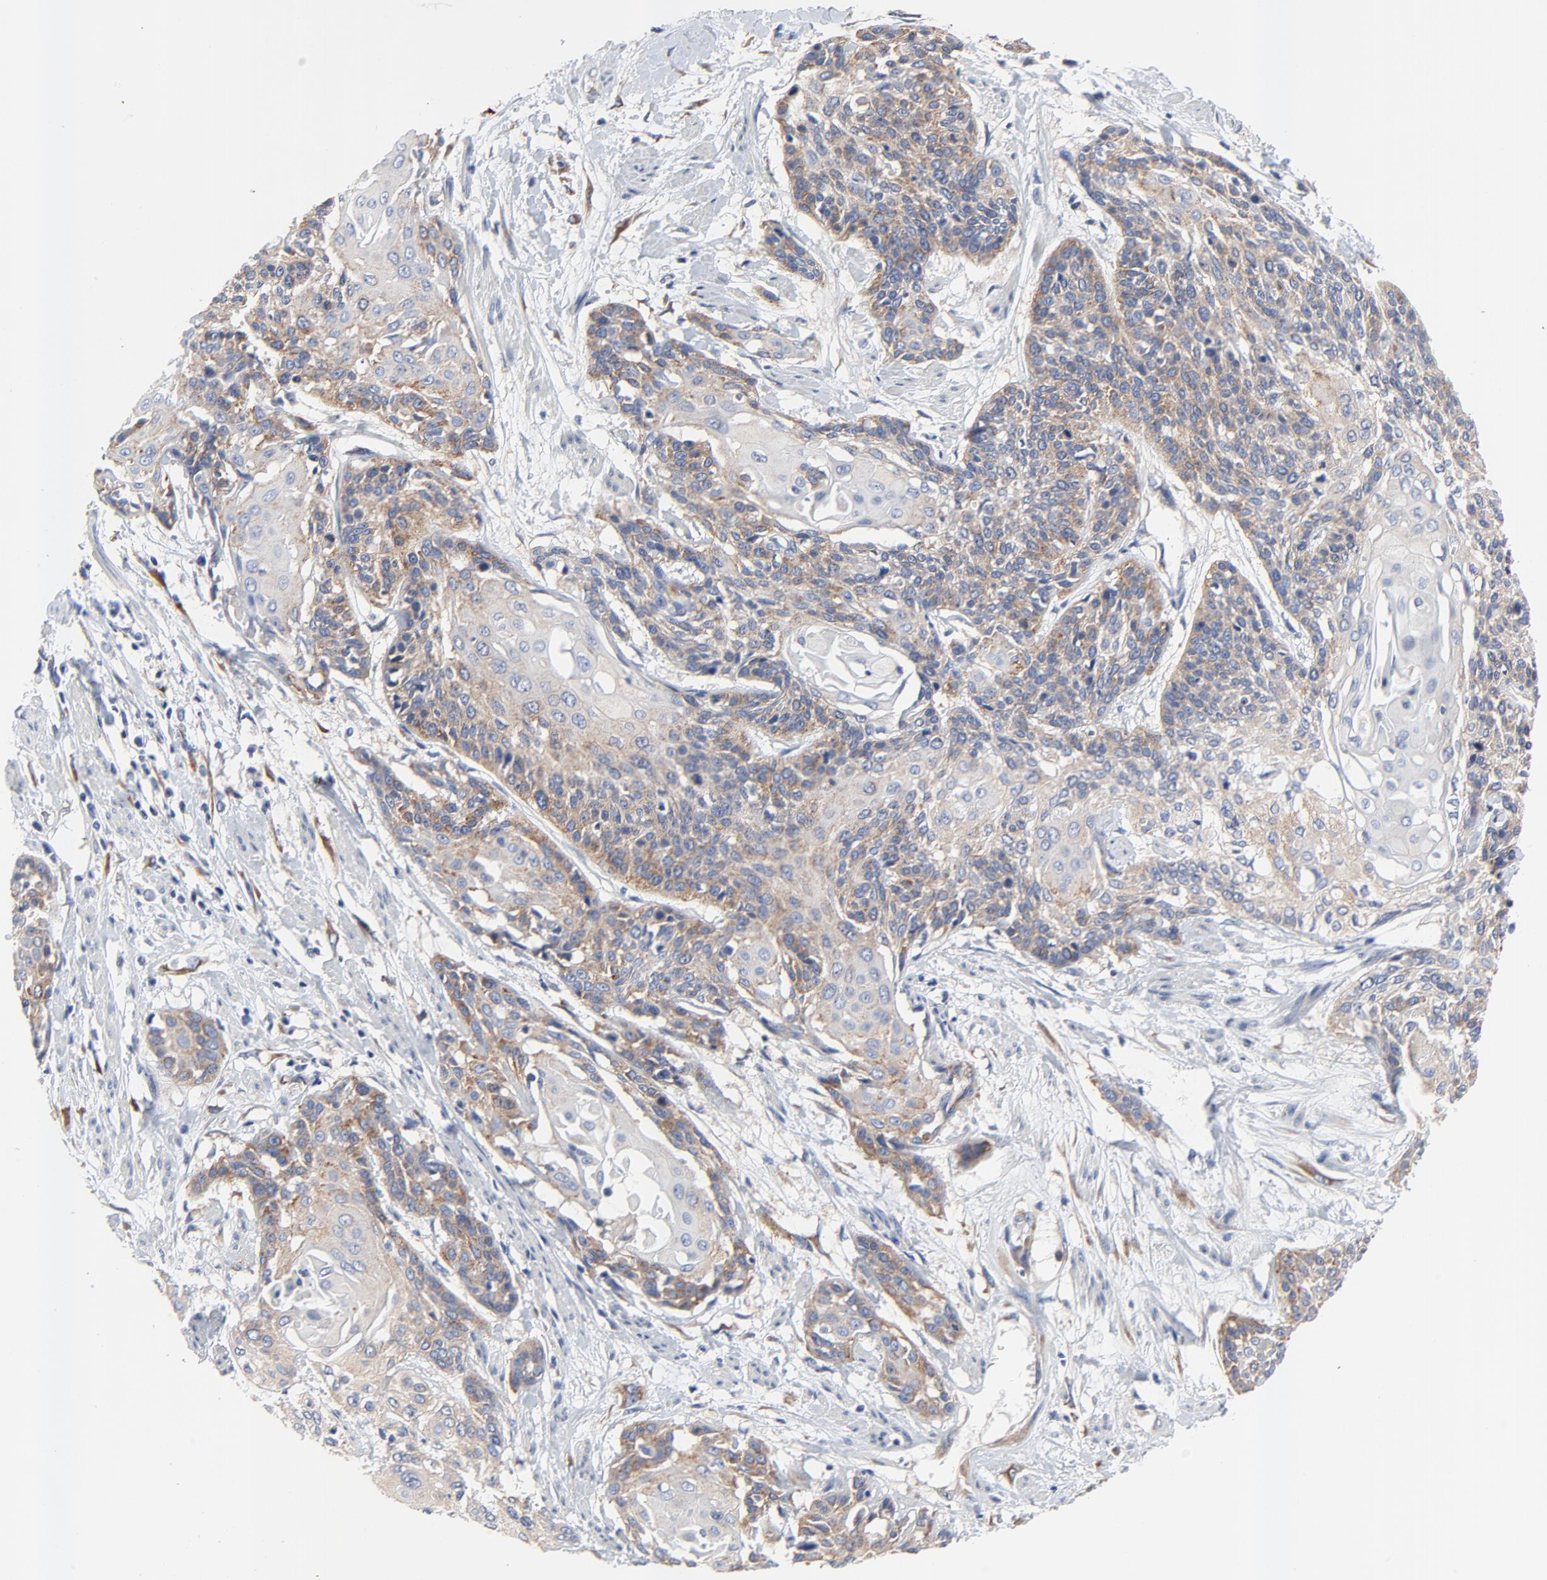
{"staining": {"intensity": "moderate", "quantity": "25%-75%", "location": "cytoplasmic/membranous"}, "tissue": "cervical cancer", "cell_type": "Tumor cells", "image_type": "cancer", "snomed": [{"axis": "morphology", "description": "Squamous cell carcinoma, NOS"}, {"axis": "topography", "description": "Cervix"}], "caption": "IHC (DAB) staining of human cervical cancer shows moderate cytoplasmic/membranous protein expression in approximately 25%-75% of tumor cells.", "gene": "VAV2", "patient": {"sex": "female", "age": 57}}